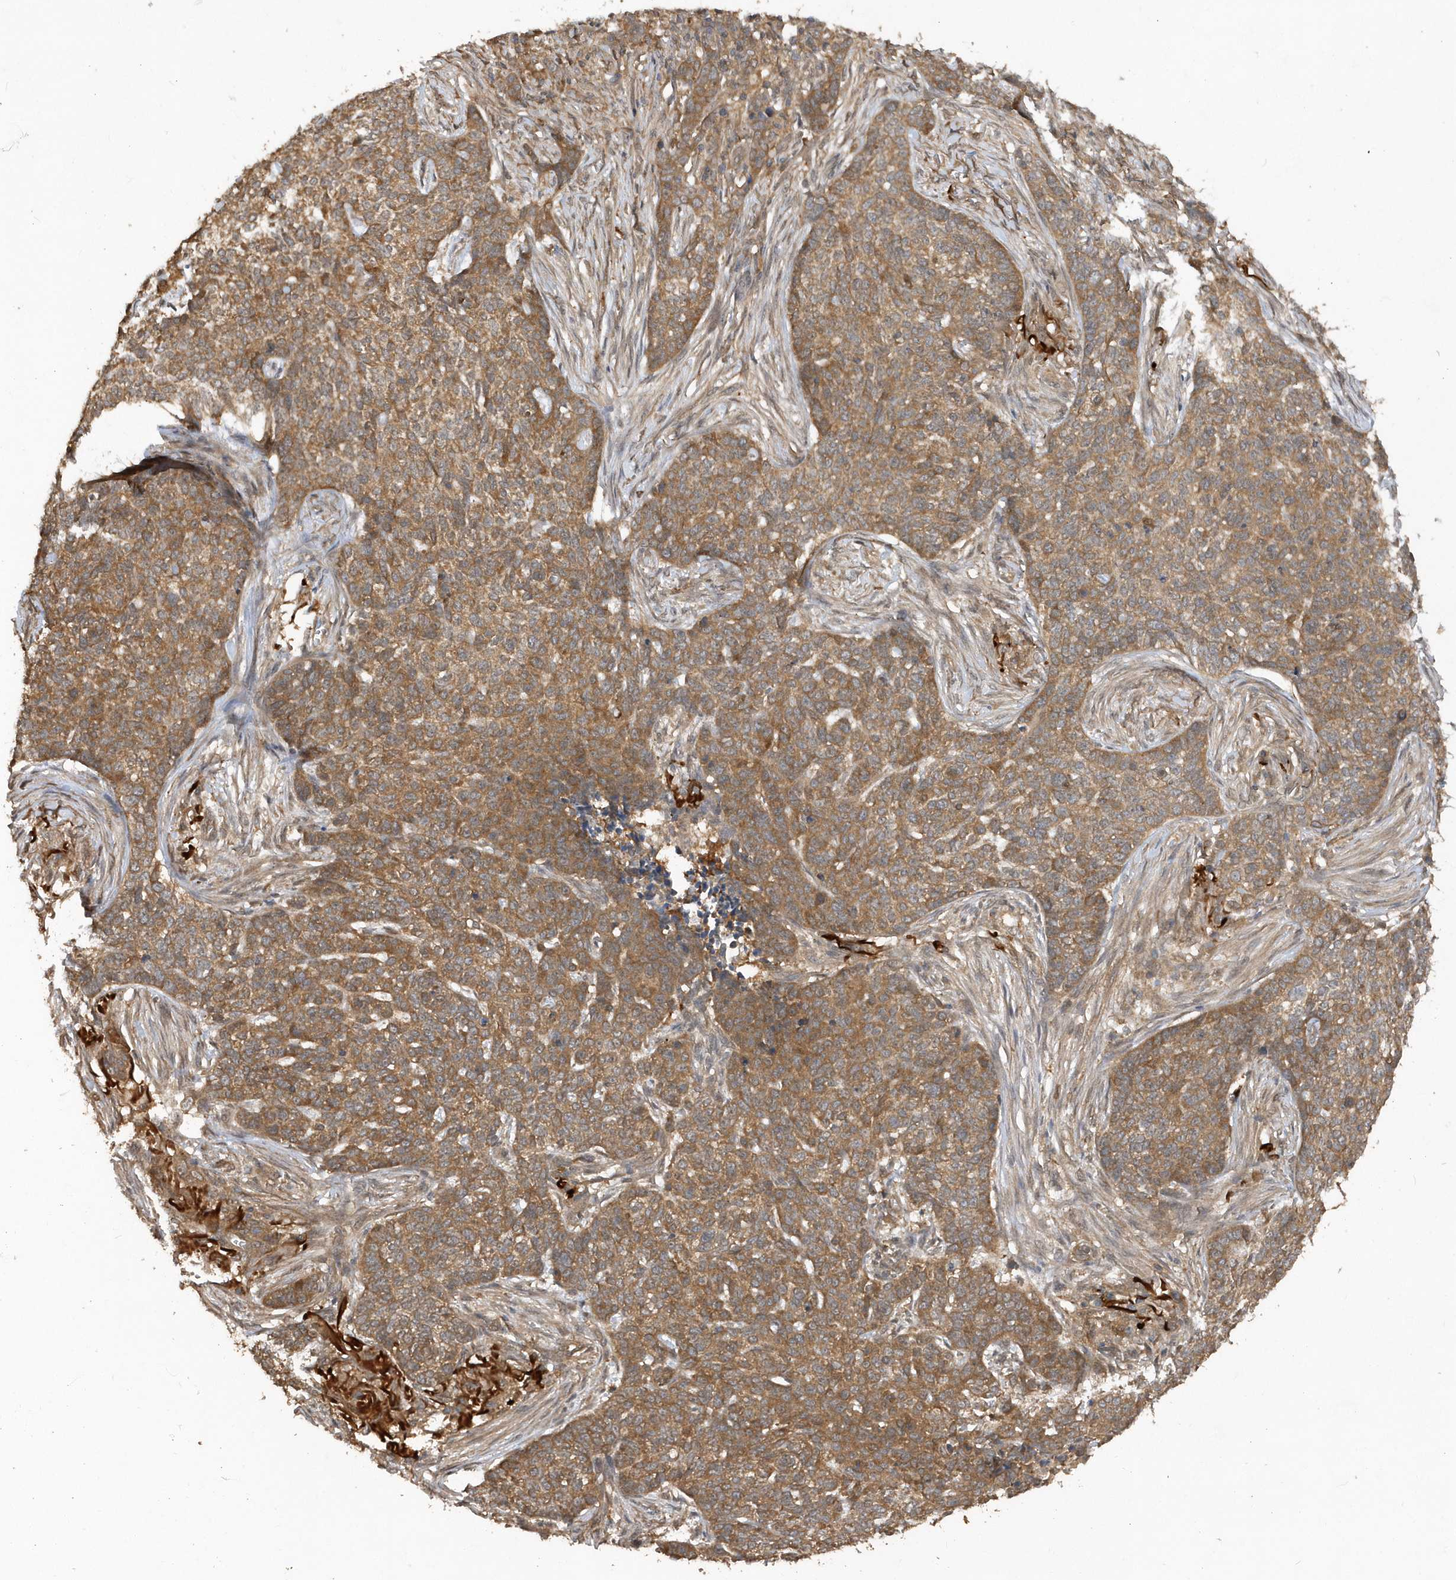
{"staining": {"intensity": "moderate", "quantity": ">75%", "location": "cytoplasmic/membranous"}, "tissue": "skin cancer", "cell_type": "Tumor cells", "image_type": "cancer", "snomed": [{"axis": "morphology", "description": "Basal cell carcinoma"}, {"axis": "topography", "description": "Skin"}], "caption": "Skin cancer stained with immunohistochemistry (IHC) exhibits moderate cytoplasmic/membranous staining in approximately >75% of tumor cells.", "gene": "RPE", "patient": {"sex": "male", "age": 85}}